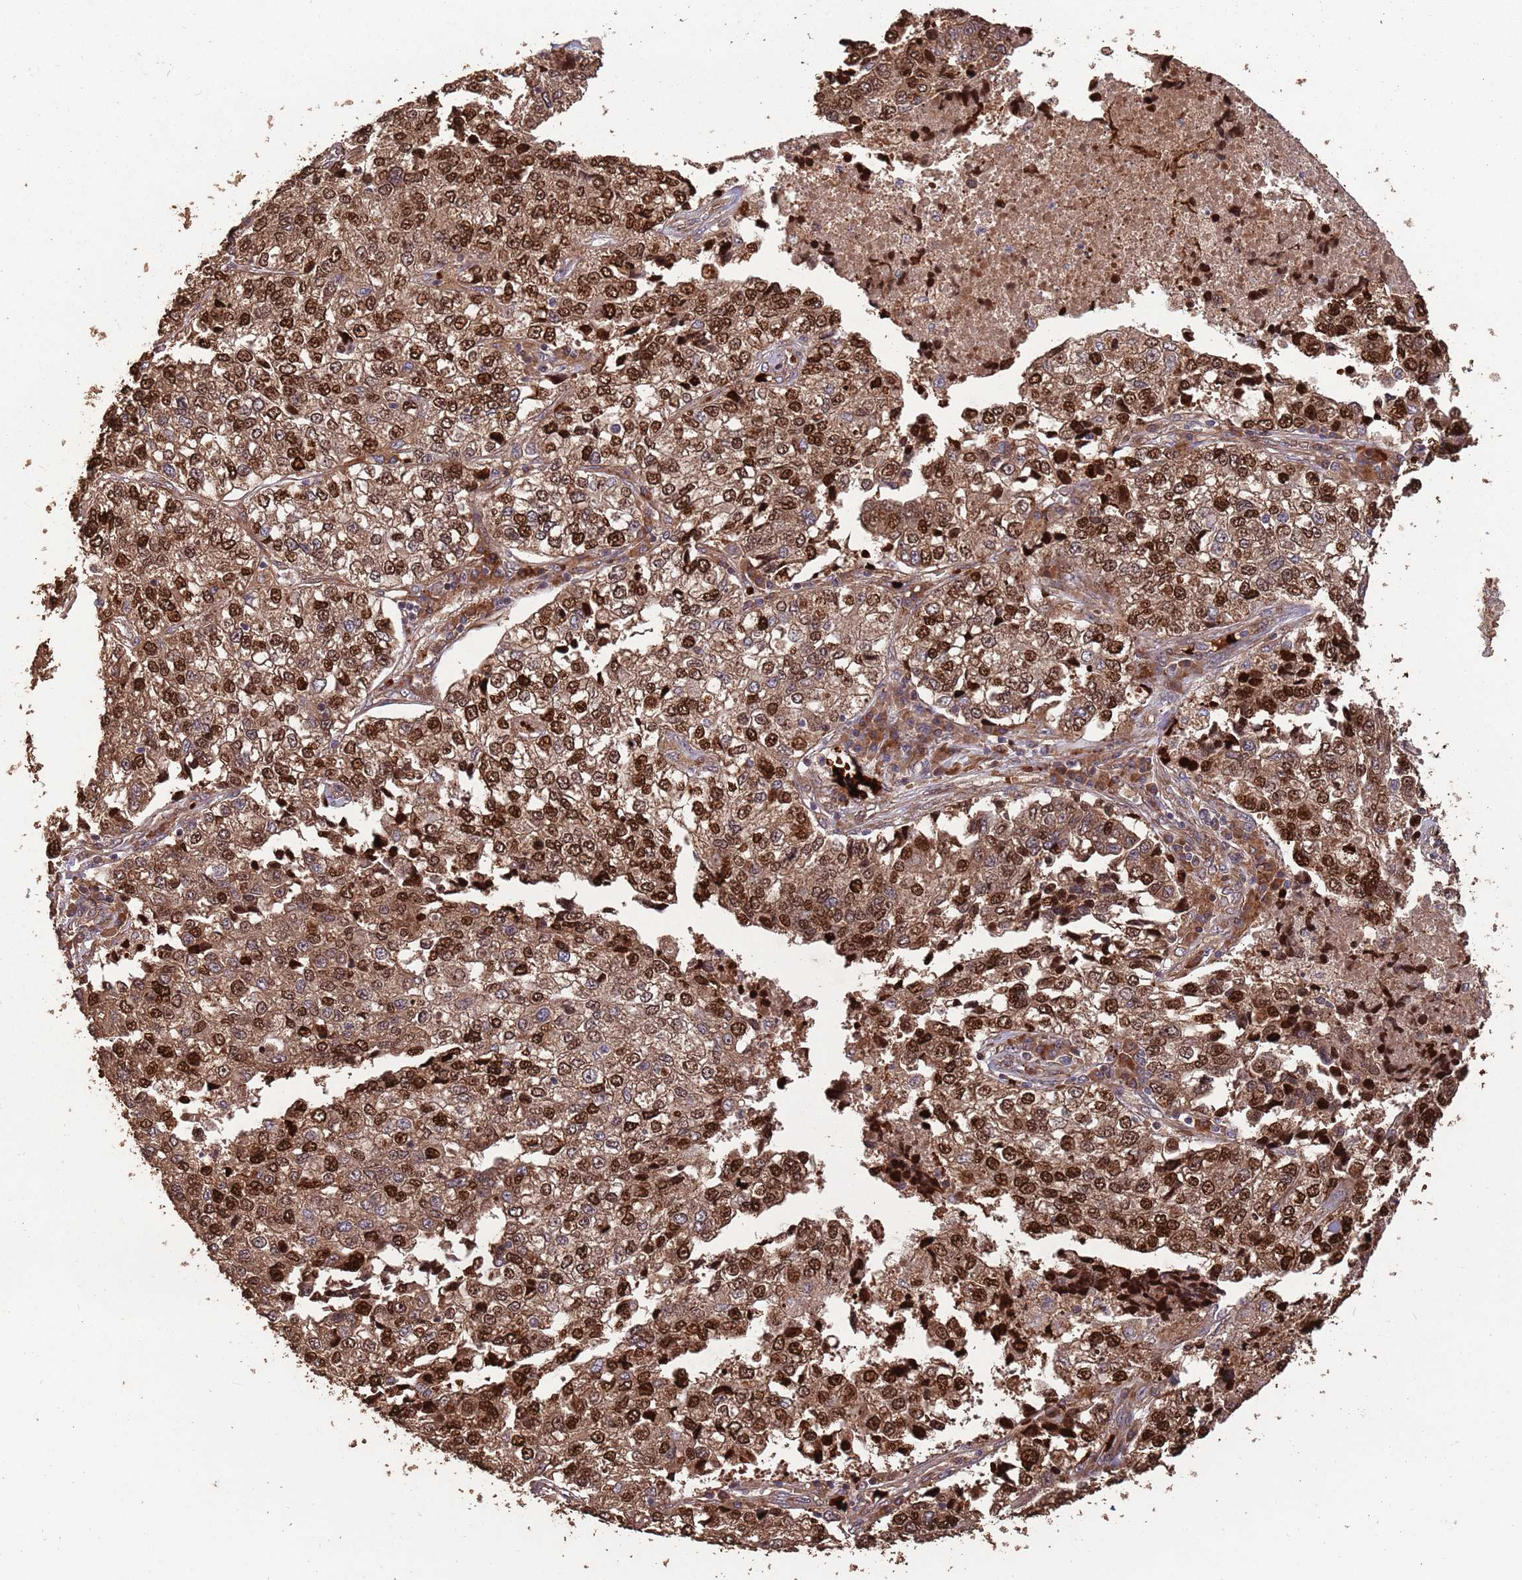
{"staining": {"intensity": "strong", "quantity": ">75%", "location": "nuclear"}, "tissue": "lung cancer", "cell_type": "Tumor cells", "image_type": "cancer", "snomed": [{"axis": "morphology", "description": "Adenocarcinoma, NOS"}, {"axis": "topography", "description": "Lung"}], "caption": "Immunohistochemistry (IHC) of human lung adenocarcinoma displays high levels of strong nuclear expression in approximately >75% of tumor cells. Nuclei are stained in blue.", "gene": "ZNF428", "patient": {"sex": "male", "age": 49}}